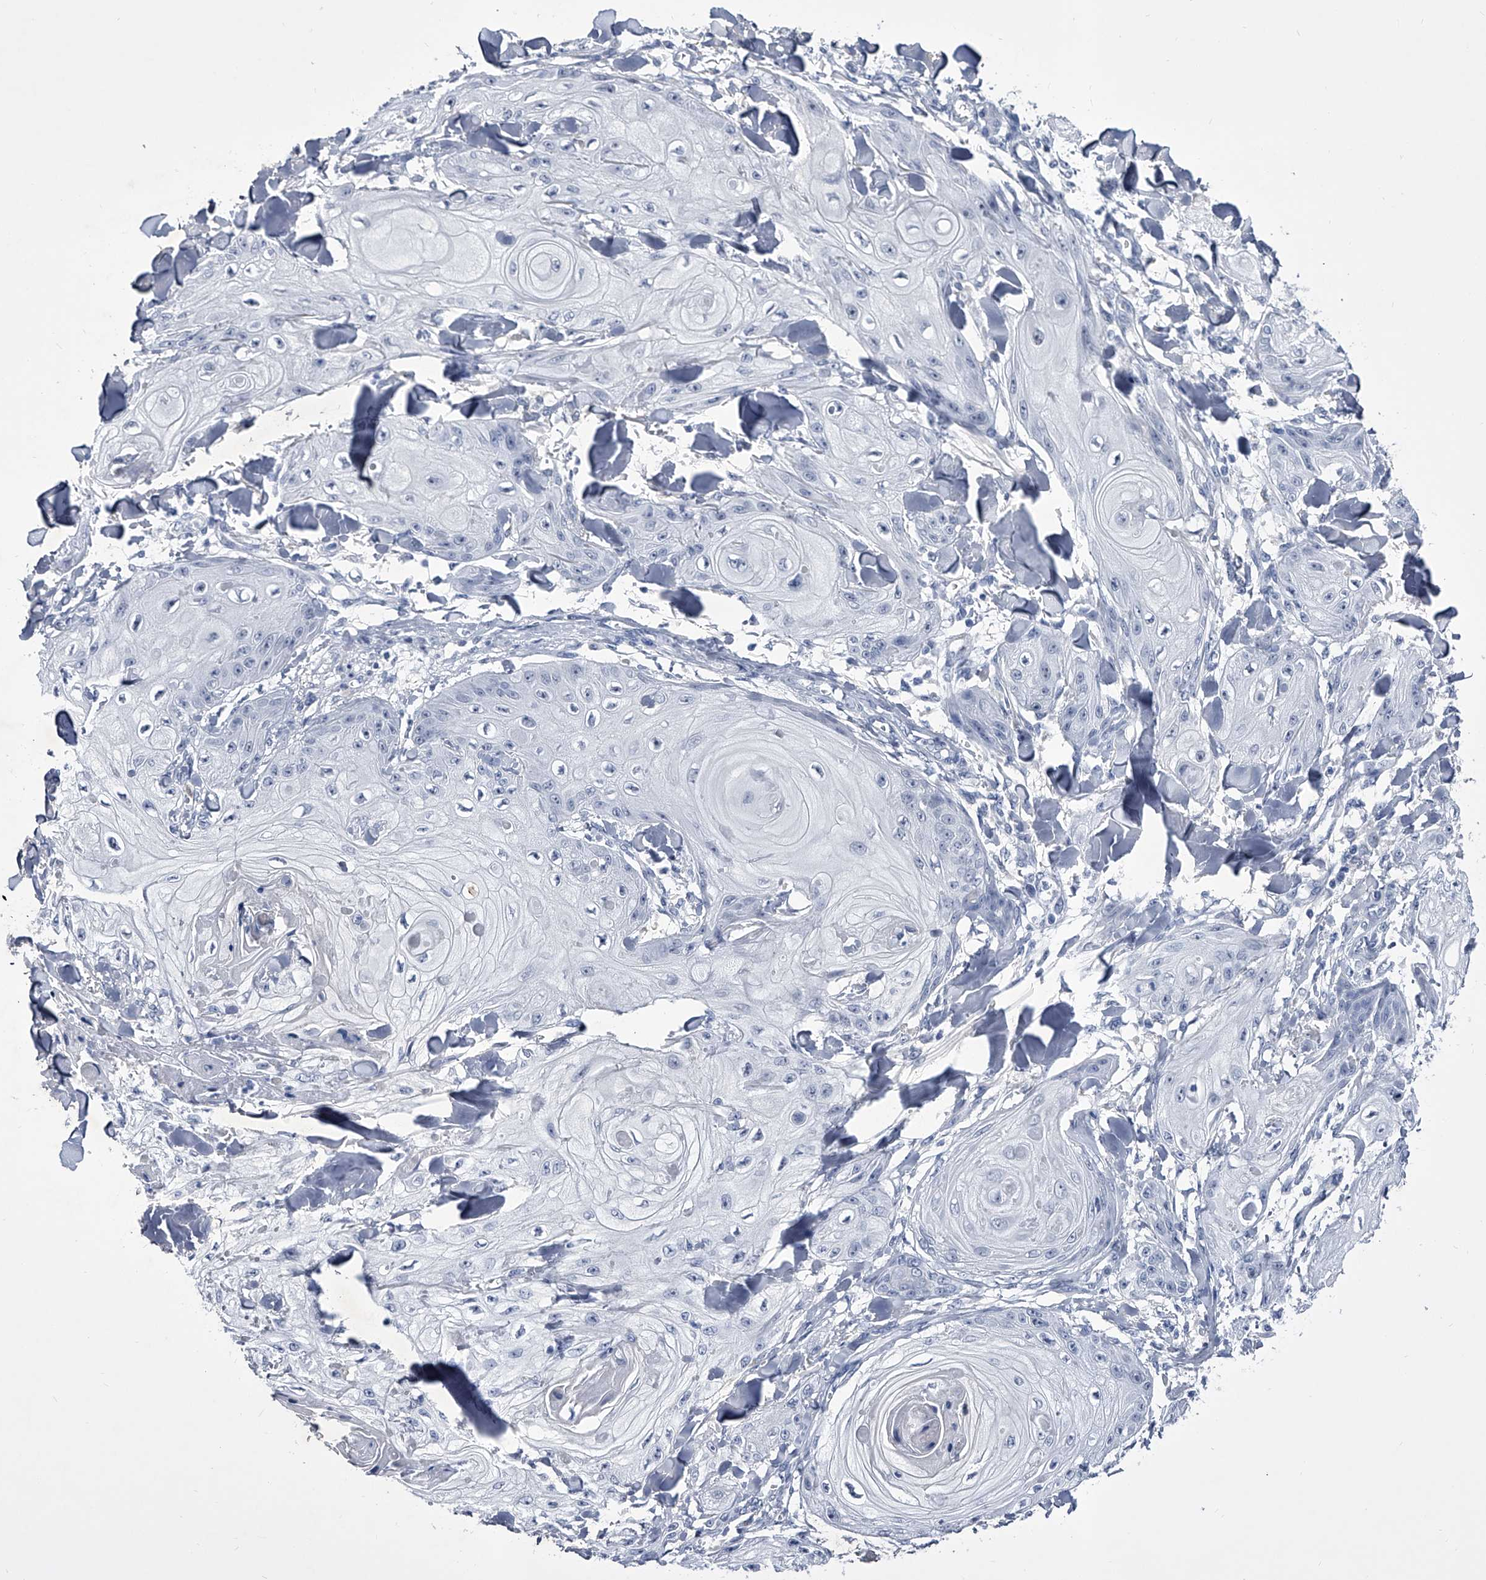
{"staining": {"intensity": "negative", "quantity": "none", "location": "none"}, "tissue": "skin cancer", "cell_type": "Tumor cells", "image_type": "cancer", "snomed": [{"axis": "morphology", "description": "Squamous cell carcinoma, NOS"}, {"axis": "topography", "description": "Skin"}], "caption": "Immunohistochemistry (IHC) of skin cancer (squamous cell carcinoma) exhibits no staining in tumor cells.", "gene": "CRISP2", "patient": {"sex": "male", "age": 74}}